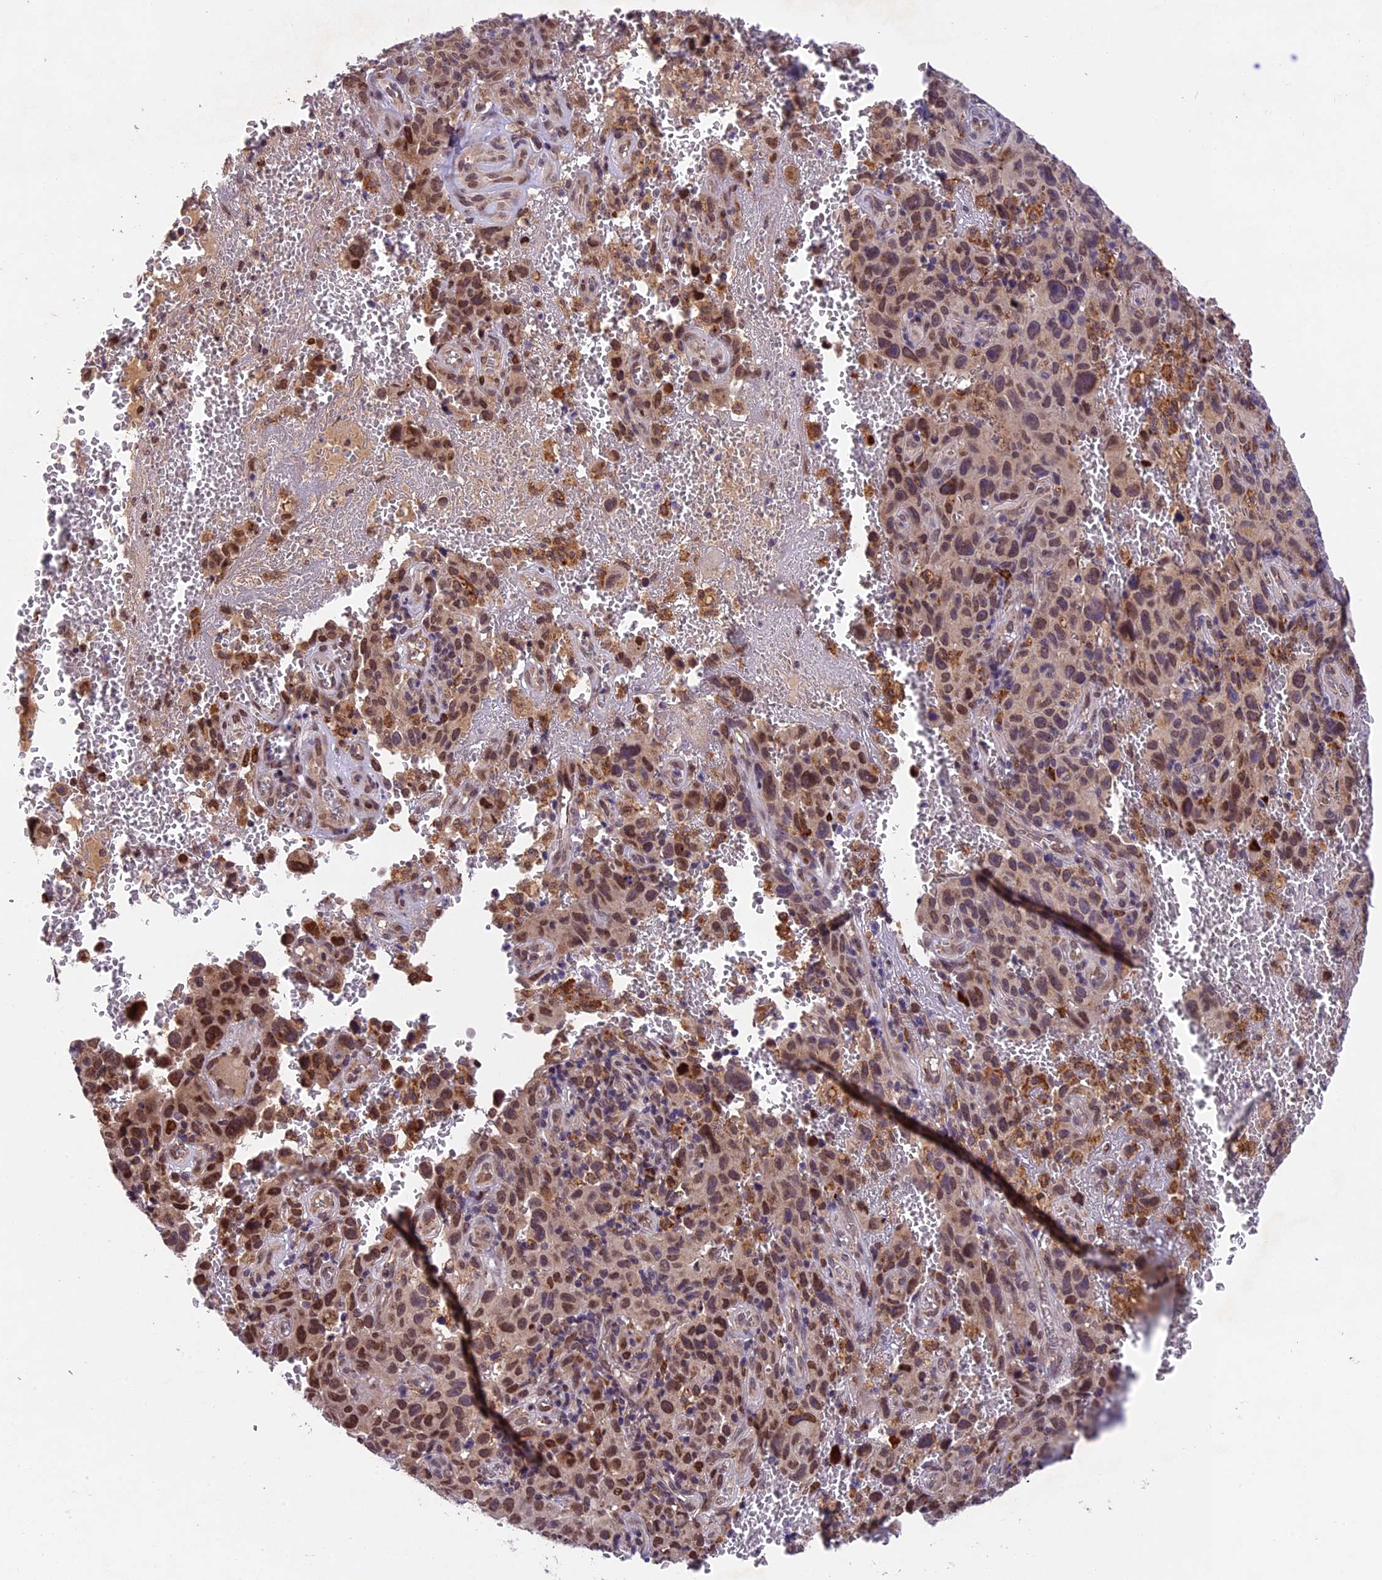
{"staining": {"intensity": "moderate", "quantity": ">75%", "location": "cytoplasmic/membranous,nuclear"}, "tissue": "melanoma", "cell_type": "Tumor cells", "image_type": "cancer", "snomed": [{"axis": "morphology", "description": "Malignant melanoma, NOS"}, {"axis": "topography", "description": "Skin"}], "caption": "Tumor cells exhibit moderate cytoplasmic/membranous and nuclear positivity in about >75% of cells in melanoma.", "gene": "CCSER1", "patient": {"sex": "female", "age": 82}}